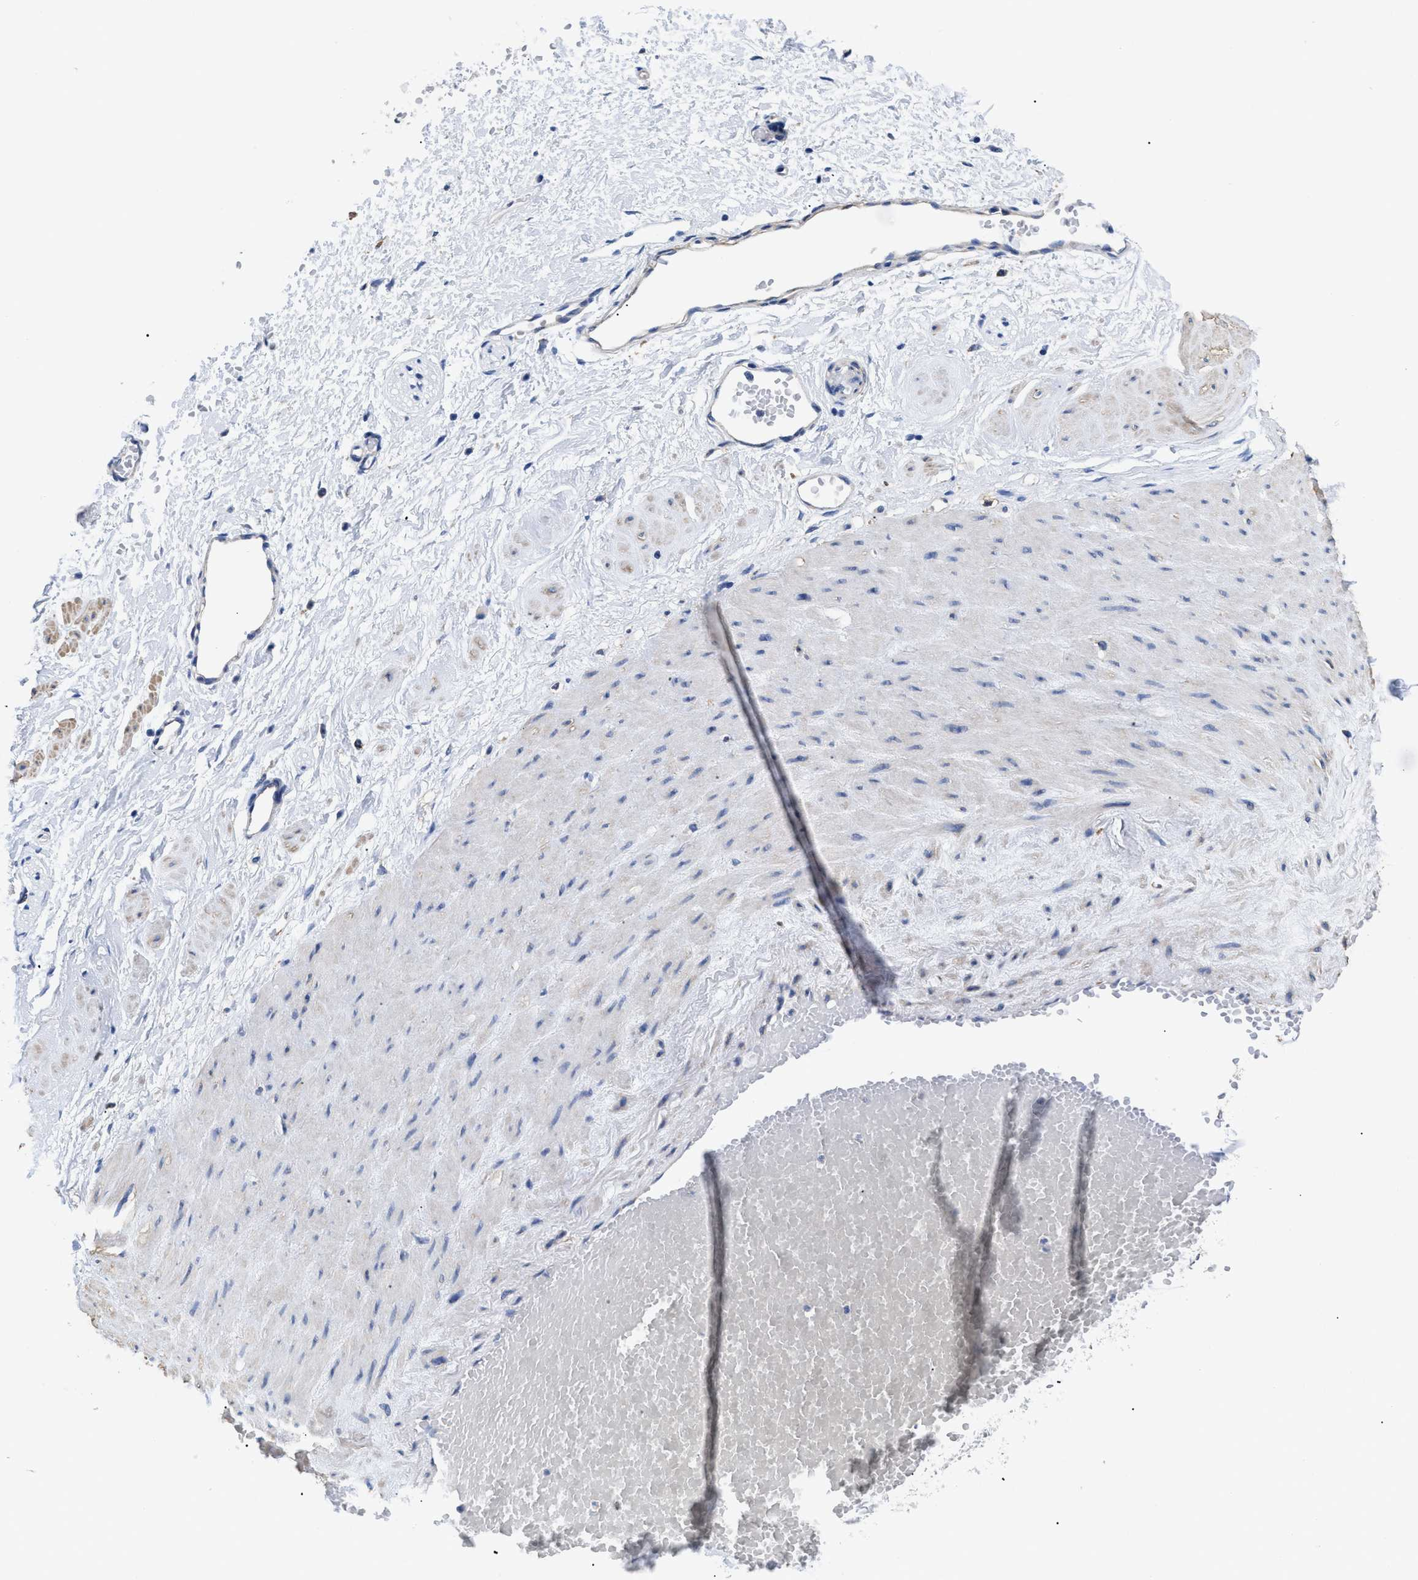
{"staining": {"intensity": "negative", "quantity": "none", "location": "none"}, "tissue": "adipose tissue", "cell_type": "Adipocytes", "image_type": "normal", "snomed": [{"axis": "morphology", "description": "Normal tissue, NOS"}, {"axis": "topography", "description": "Soft tissue"}, {"axis": "topography", "description": "Vascular tissue"}], "caption": "A histopathology image of adipose tissue stained for a protein exhibits no brown staining in adipocytes. The staining was performed using DAB (3,3'-diaminobenzidine) to visualize the protein expression in brown, while the nuclei were stained in blue with hematoxylin (Magnification: 20x).", "gene": "HLA", "patient": {"sex": "female", "age": 35}}